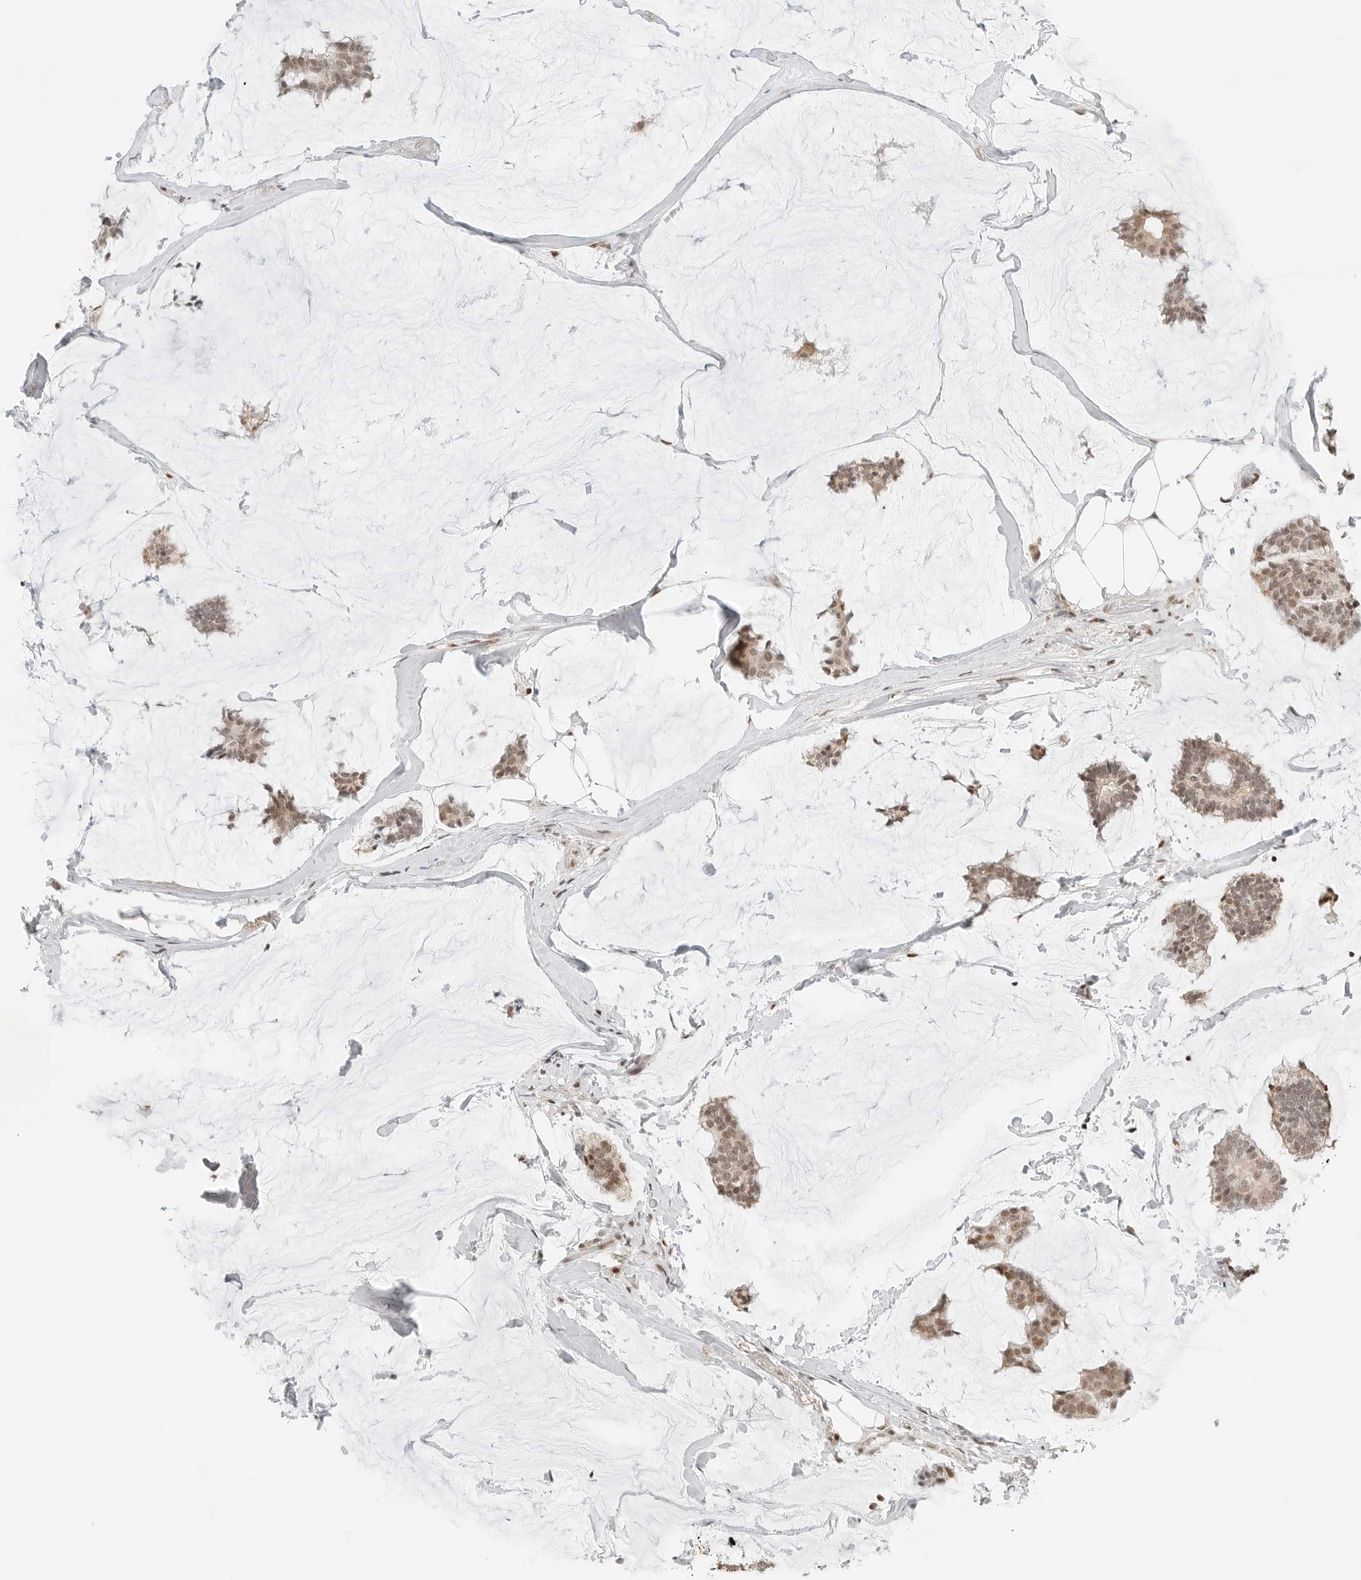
{"staining": {"intensity": "moderate", "quantity": ">75%", "location": "nuclear"}, "tissue": "breast cancer", "cell_type": "Tumor cells", "image_type": "cancer", "snomed": [{"axis": "morphology", "description": "Duct carcinoma"}, {"axis": "topography", "description": "Breast"}], "caption": "Infiltrating ductal carcinoma (breast) stained with a protein marker reveals moderate staining in tumor cells.", "gene": "CRTC2", "patient": {"sex": "female", "age": 93}}